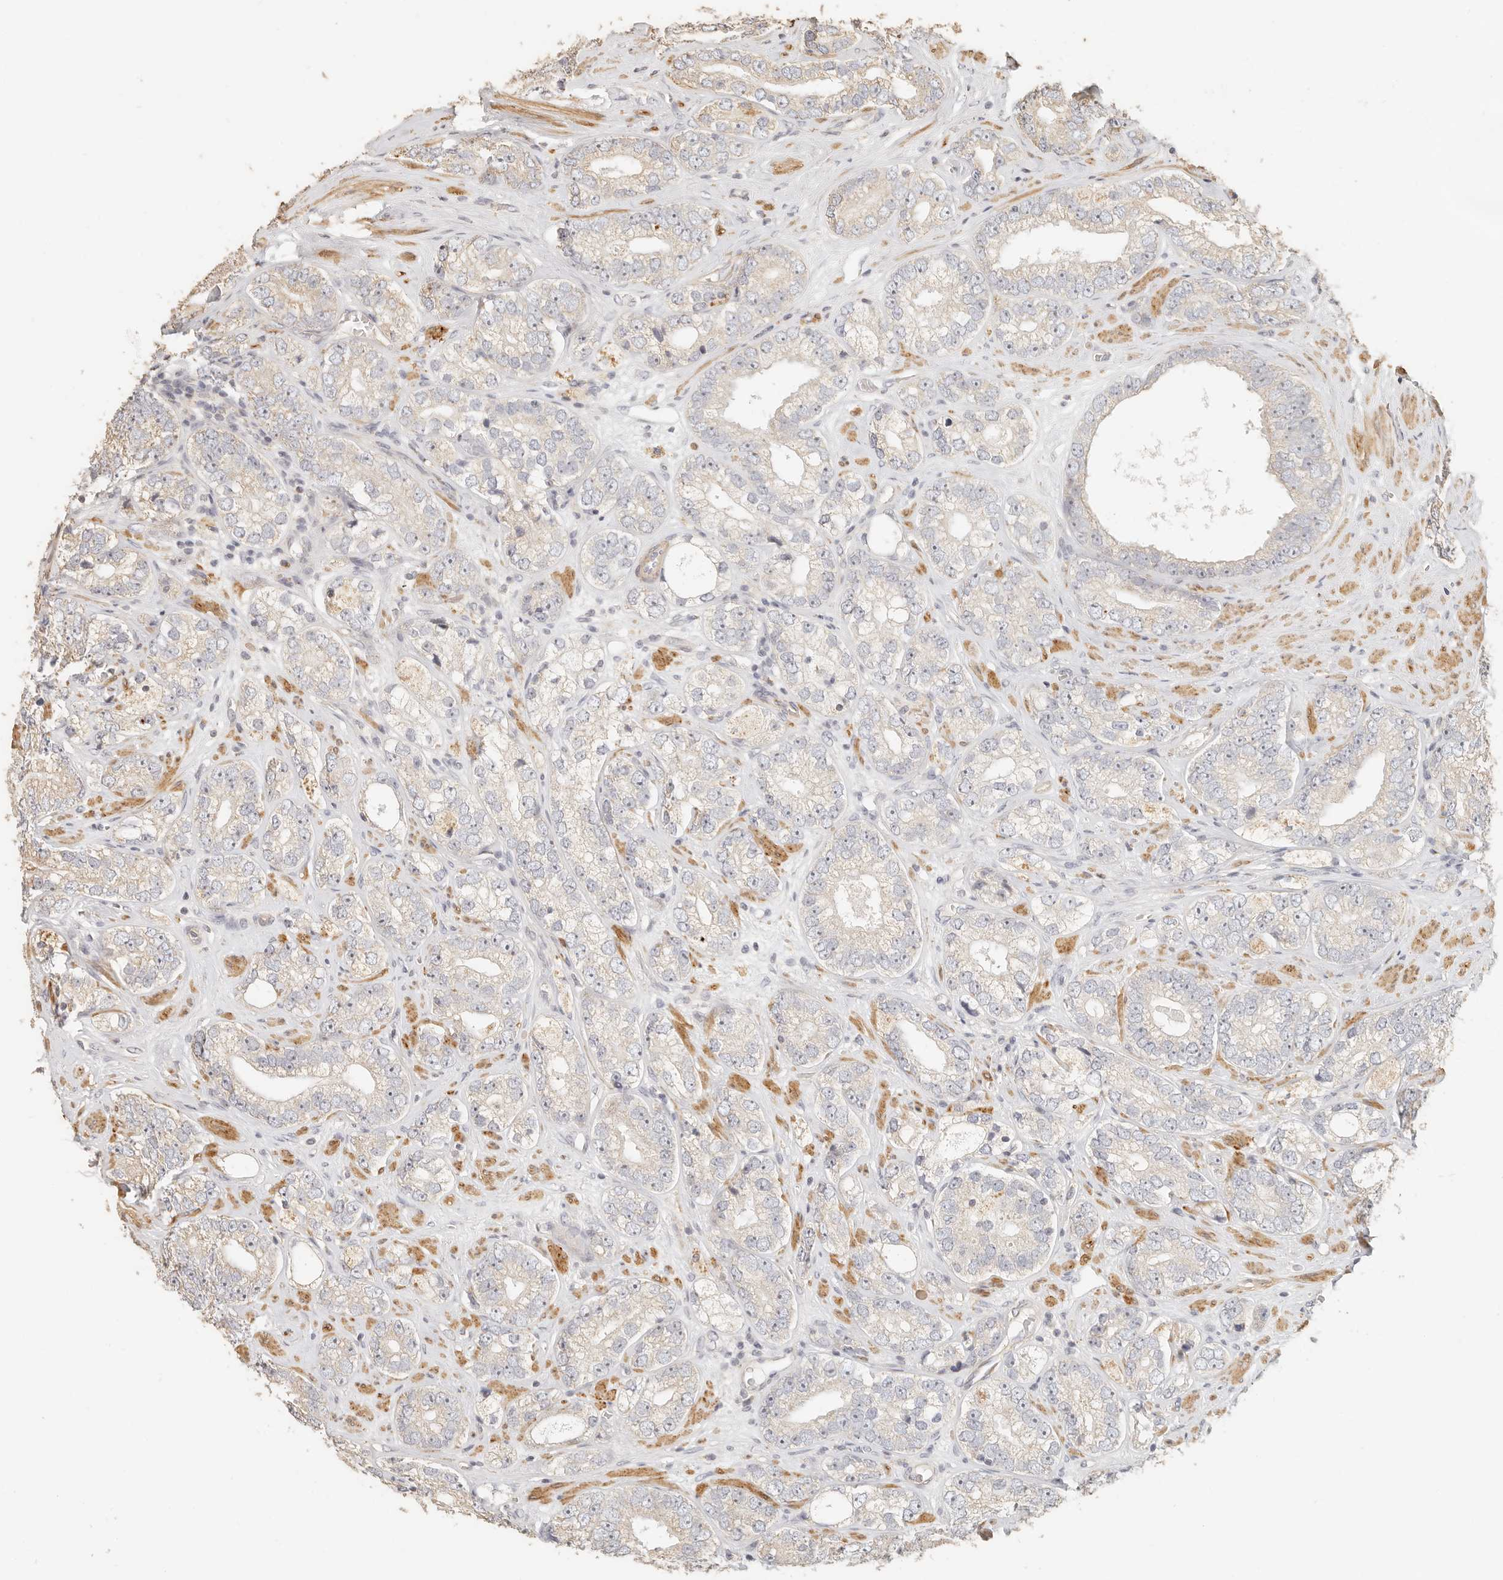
{"staining": {"intensity": "negative", "quantity": "none", "location": "none"}, "tissue": "prostate cancer", "cell_type": "Tumor cells", "image_type": "cancer", "snomed": [{"axis": "morphology", "description": "Adenocarcinoma, High grade"}, {"axis": "topography", "description": "Prostate"}], "caption": "Tumor cells show no significant protein positivity in prostate cancer. (Immunohistochemistry, brightfield microscopy, high magnification).", "gene": "PTPN22", "patient": {"sex": "male", "age": 56}}